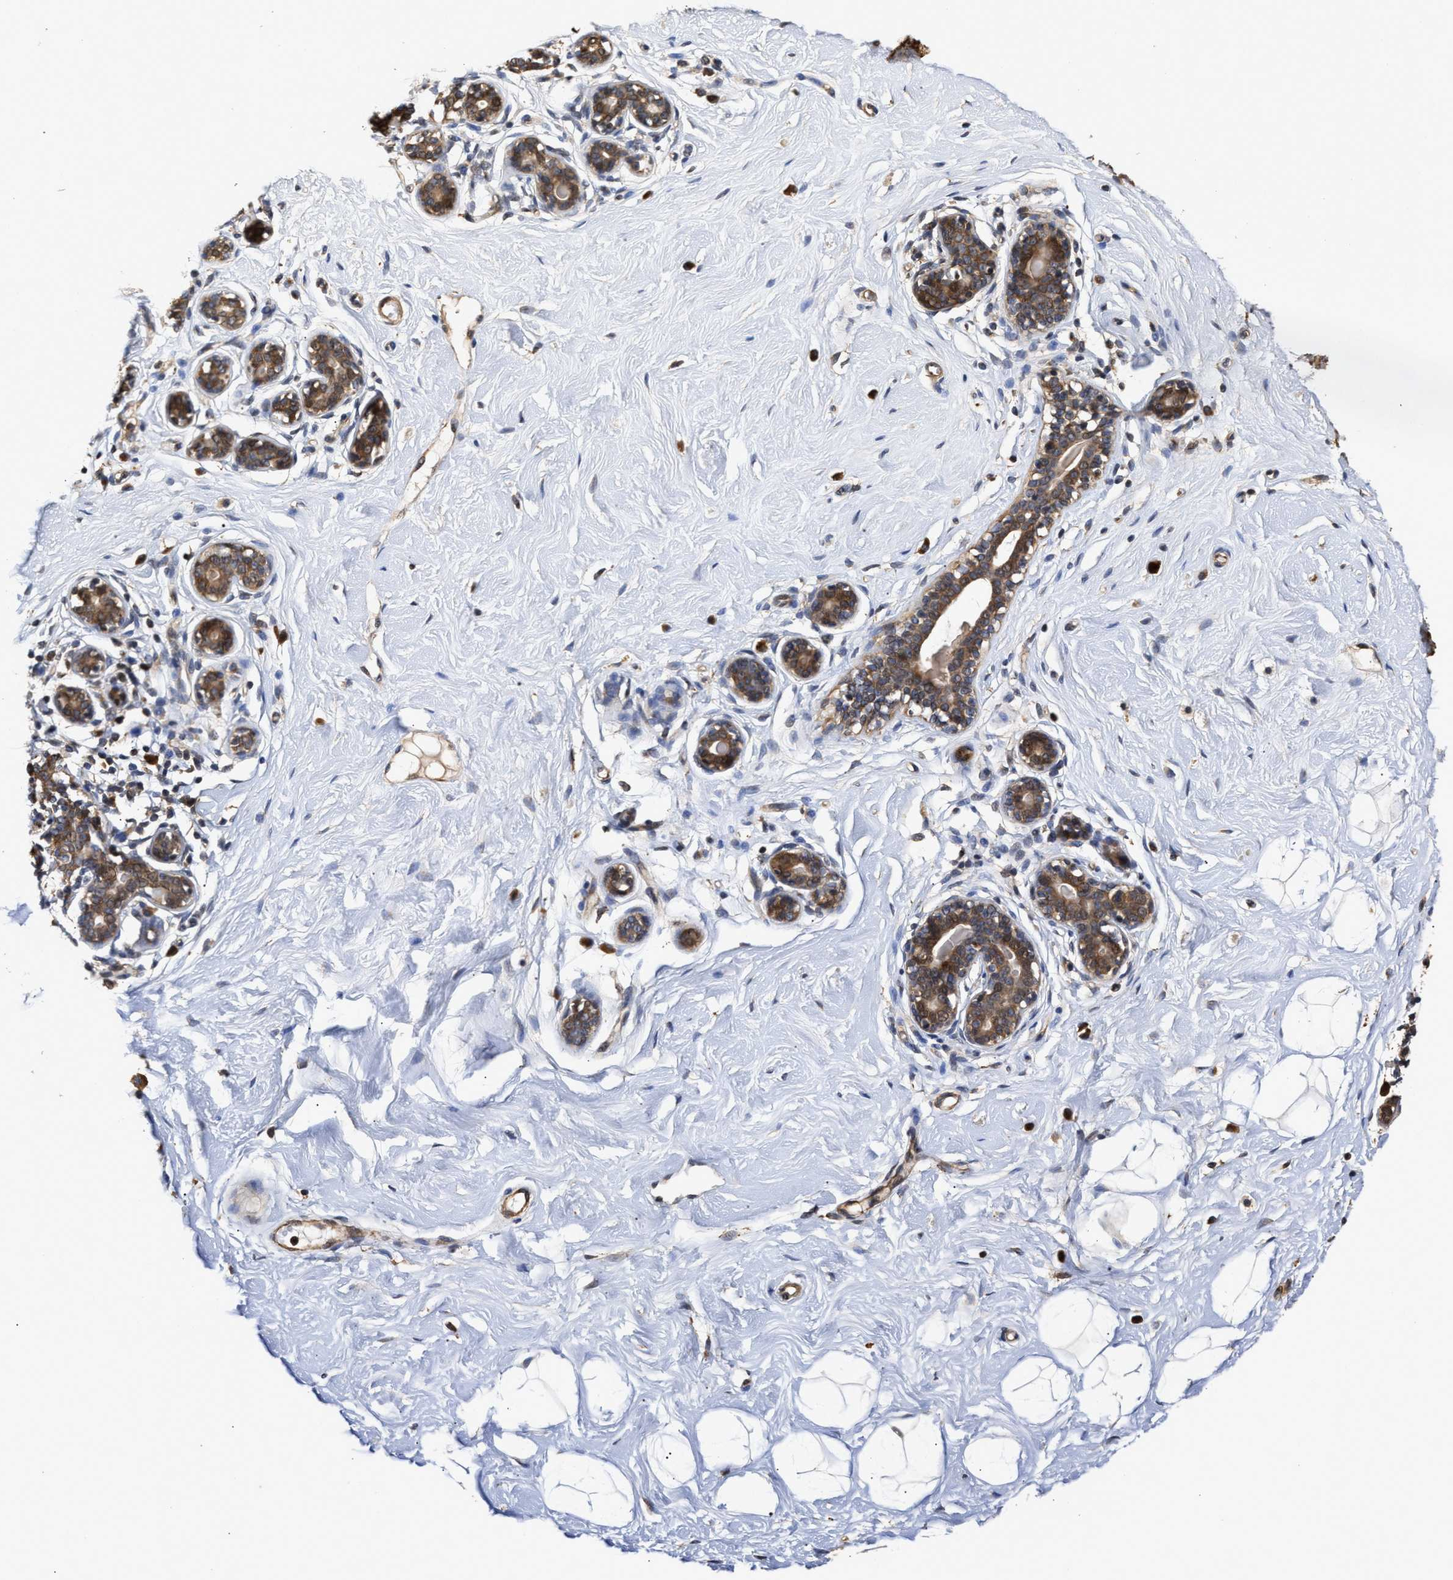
{"staining": {"intensity": "moderate", "quantity": "25%-75%", "location": "cytoplasmic/membranous"}, "tissue": "breast", "cell_type": "Adipocytes", "image_type": "normal", "snomed": [{"axis": "morphology", "description": "Normal tissue, NOS"}, {"axis": "topography", "description": "Breast"}], "caption": "Normal breast demonstrates moderate cytoplasmic/membranous positivity in approximately 25%-75% of adipocytes The protein of interest is shown in brown color, while the nuclei are stained blue..", "gene": "GOSR1", "patient": {"sex": "female", "age": 23}}